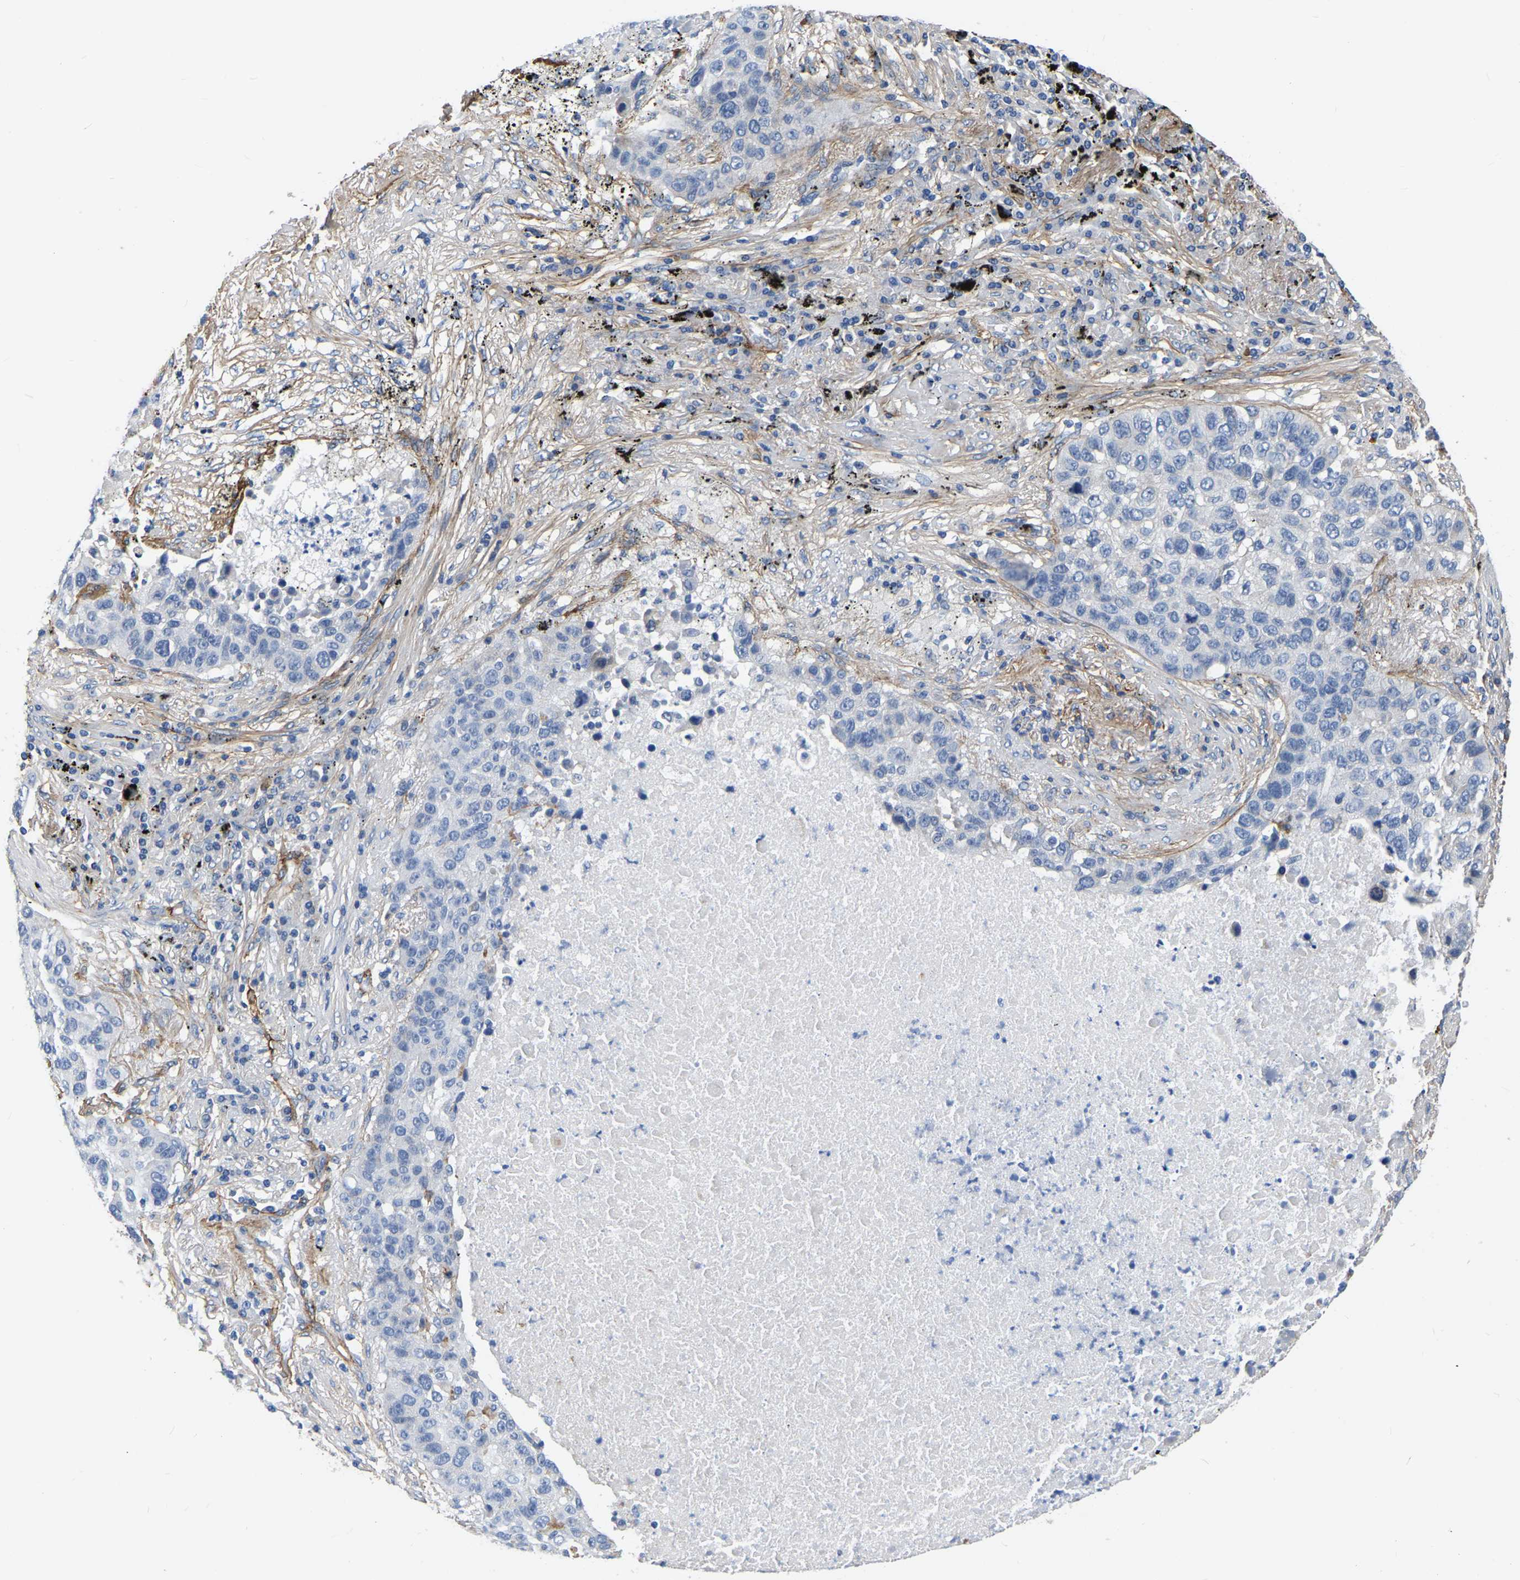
{"staining": {"intensity": "negative", "quantity": "none", "location": "none"}, "tissue": "lung cancer", "cell_type": "Tumor cells", "image_type": "cancer", "snomed": [{"axis": "morphology", "description": "Squamous cell carcinoma, NOS"}, {"axis": "topography", "description": "Lung"}], "caption": "DAB immunohistochemical staining of human squamous cell carcinoma (lung) displays no significant expression in tumor cells.", "gene": "COL6A1", "patient": {"sex": "male", "age": 57}}